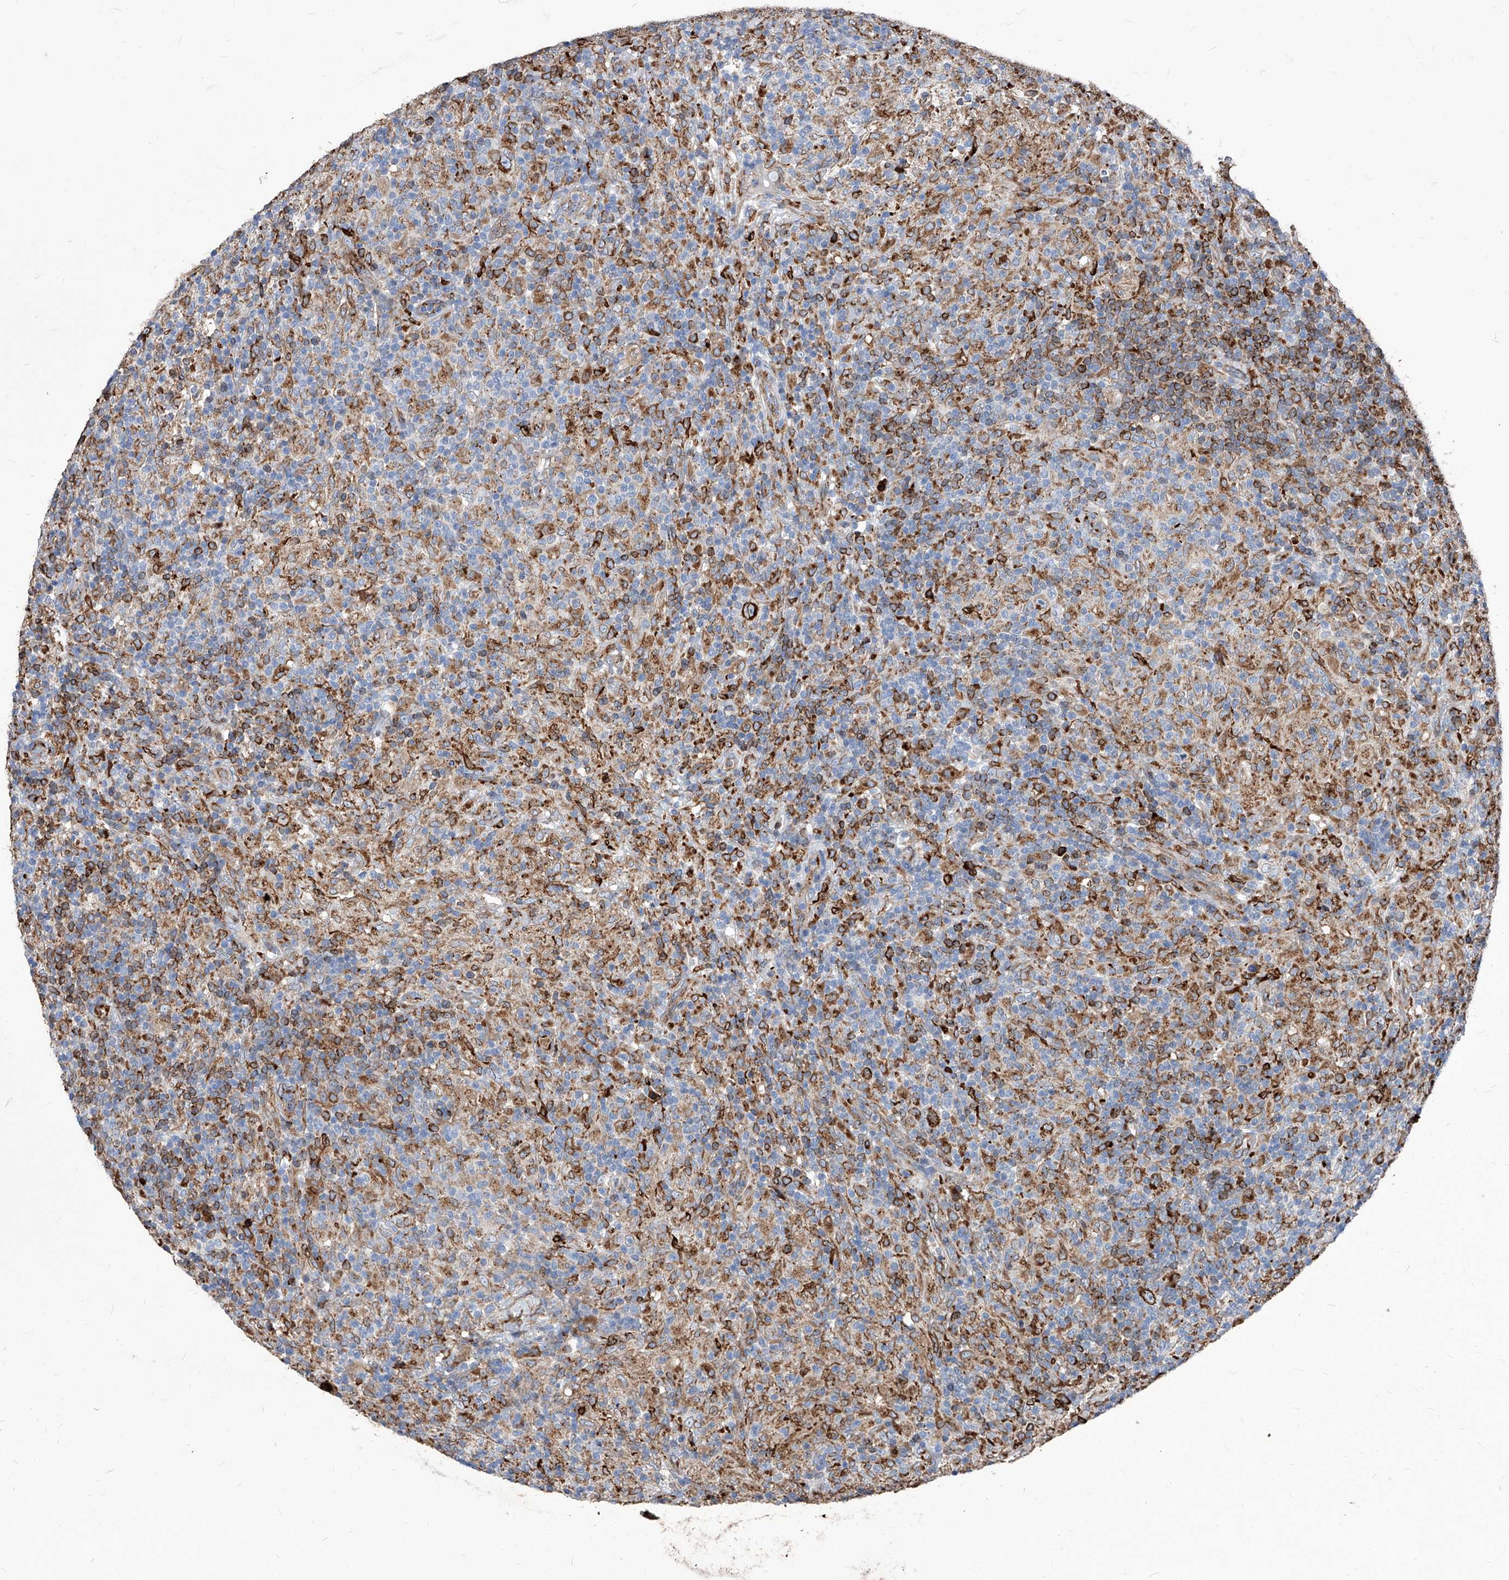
{"staining": {"intensity": "strong", "quantity": ">75%", "location": "cytoplasmic/membranous"}, "tissue": "lymphoma", "cell_type": "Tumor cells", "image_type": "cancer", "snomed": [{"axis": "morphology", "description": "Hodgkin's disease, NOS"}, {"axis": "topography", "description": "Lymph node"}], "caption": "Immunohistochemical staining of Hodgkin's disease reveals high levels of strong cytoplasmic/membranous staining in approximately >75% of tumor cells.", "gene": "UBOX5", "patient": {"sex": "male", "age": 70}}